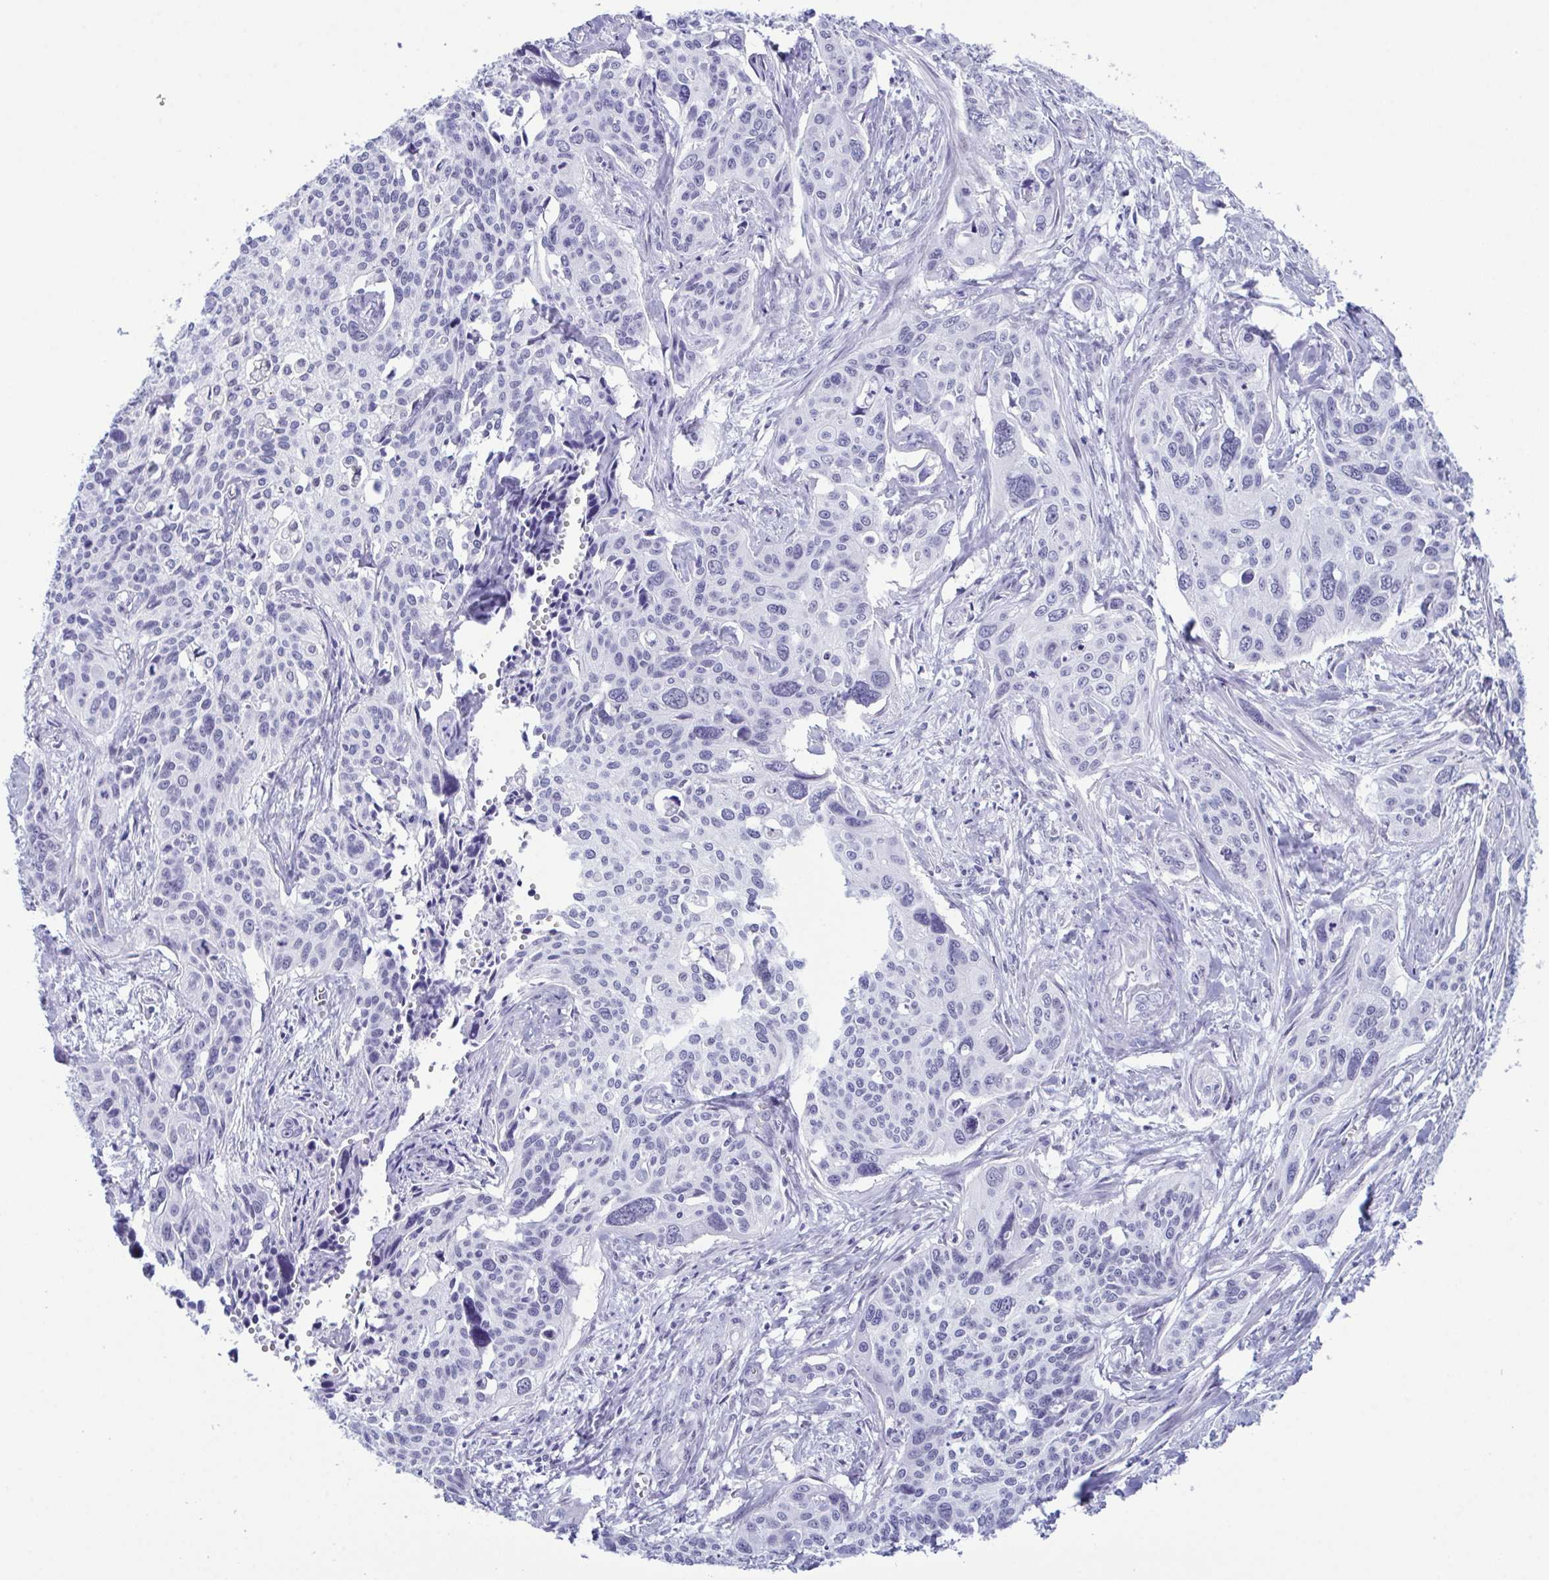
{"staining": {"intensity": "negative", "quantity": "none", "location": "none"}, "tissue": "cervical cancer", "cell_type": "Tumor cells", "image_type": "cancer", "snomed": [{"axis": "morphology", "description": "Squamous cell carcinoma, NOS"}, {"axis": "topography", "description": "Cervix"}], "caption": "IHC of cervical cancer reveals no expression in tumor cells. Brightfield microscopy of immunohistochemistry (IHC) stained with DAB (3,3'-diaminobenzidine) (brown) and hematoxylin (blue), captured at high magnification.", "gene": "SUGP2", "patient": {"sex": "female", "age": 31}}